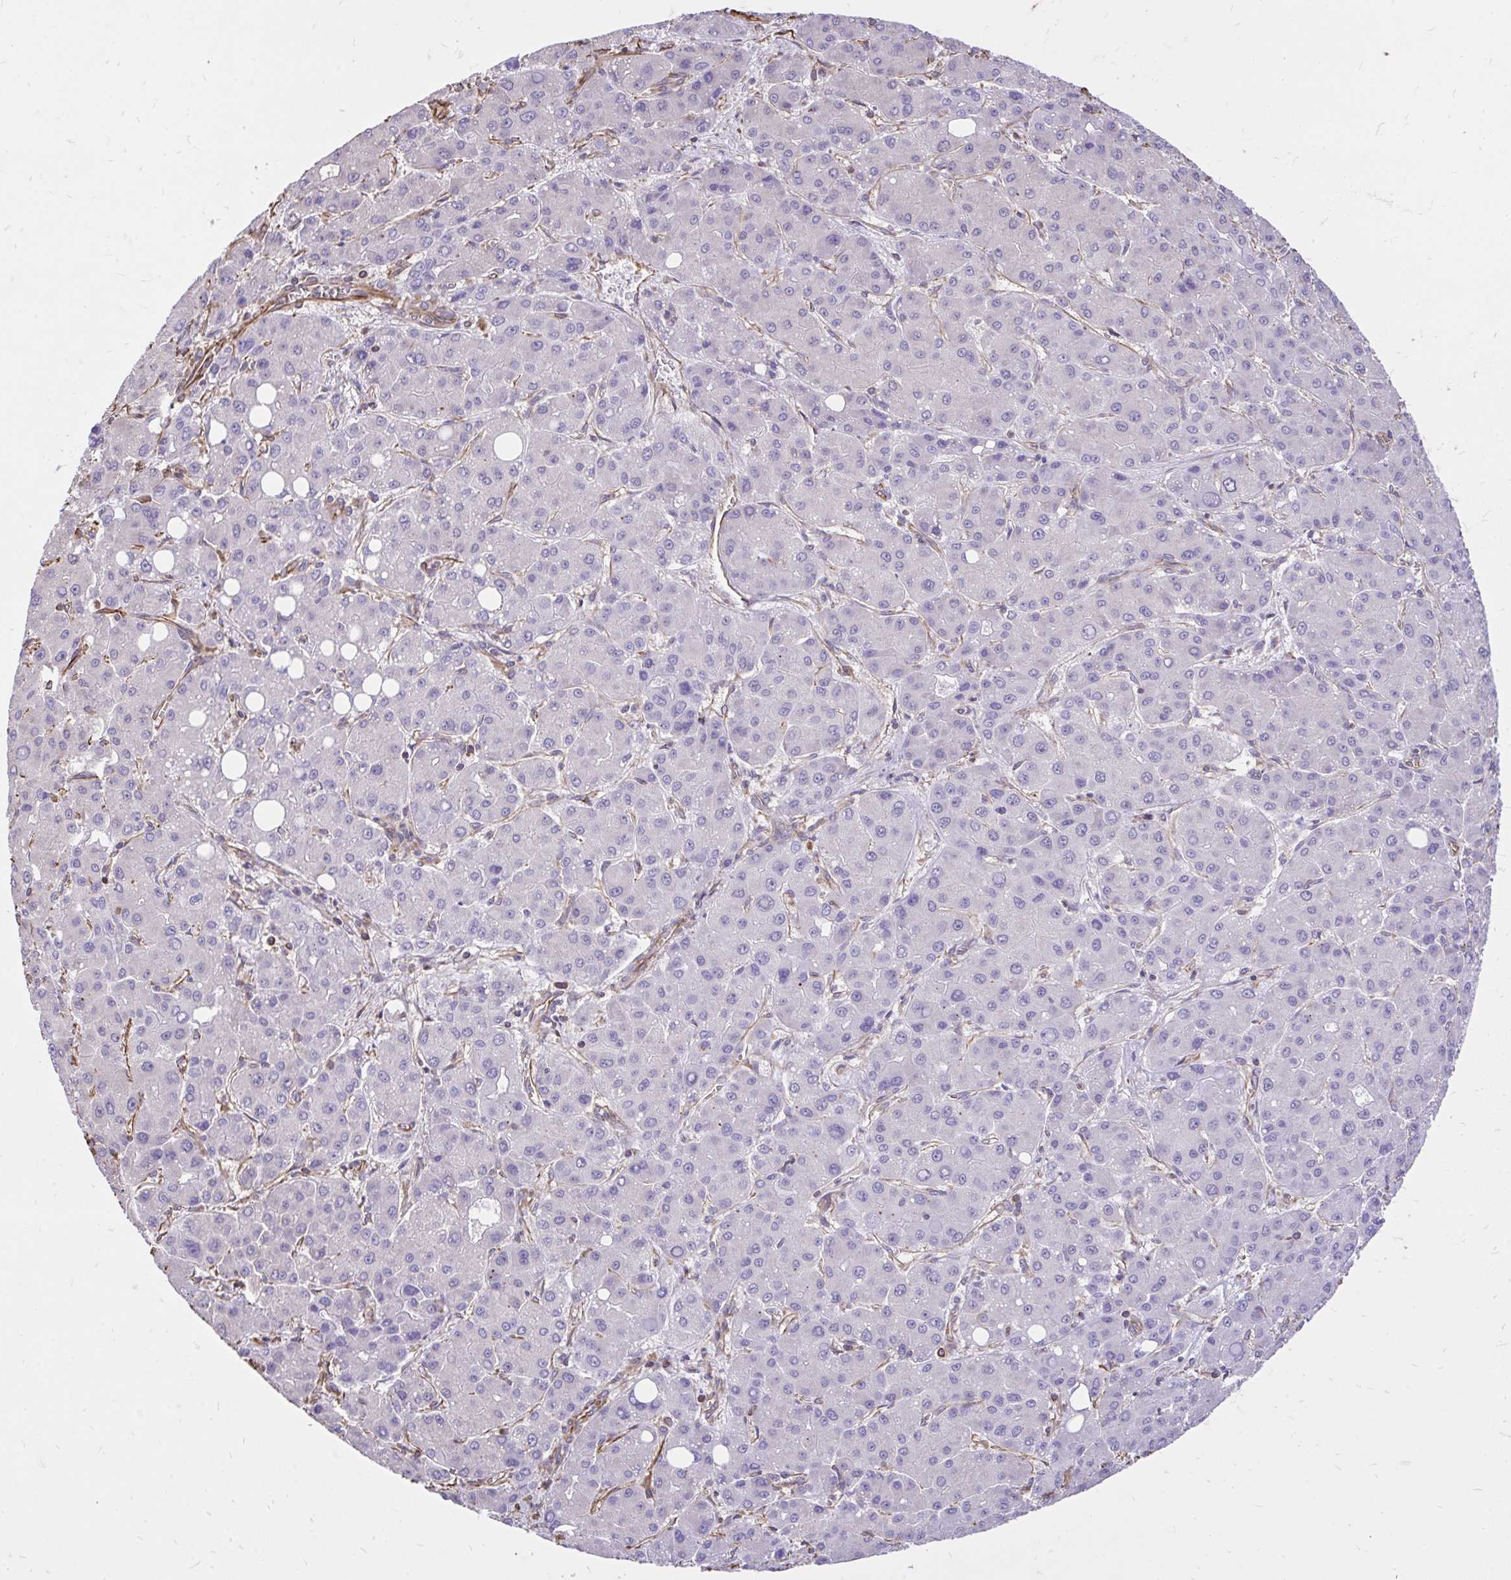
{"staining": {"intensity": "negative", "quantity": "none", "location": "none"}, "tissue": "liver cancer", "cell_type": "Tumor cells", "image_type": "cancer", "snomed": [{"axis": "morphology", "description": "Carcinoma, Hepatocellular, NOS"}, {"axis": "topography", "description": "Liver"}], "caption": "IHC of human hepatocellular carcinoma (liver) demonstrates no staining in tumor cells.", "gene": "RNF103", "patient": {"sex": "male", "age": 55}}